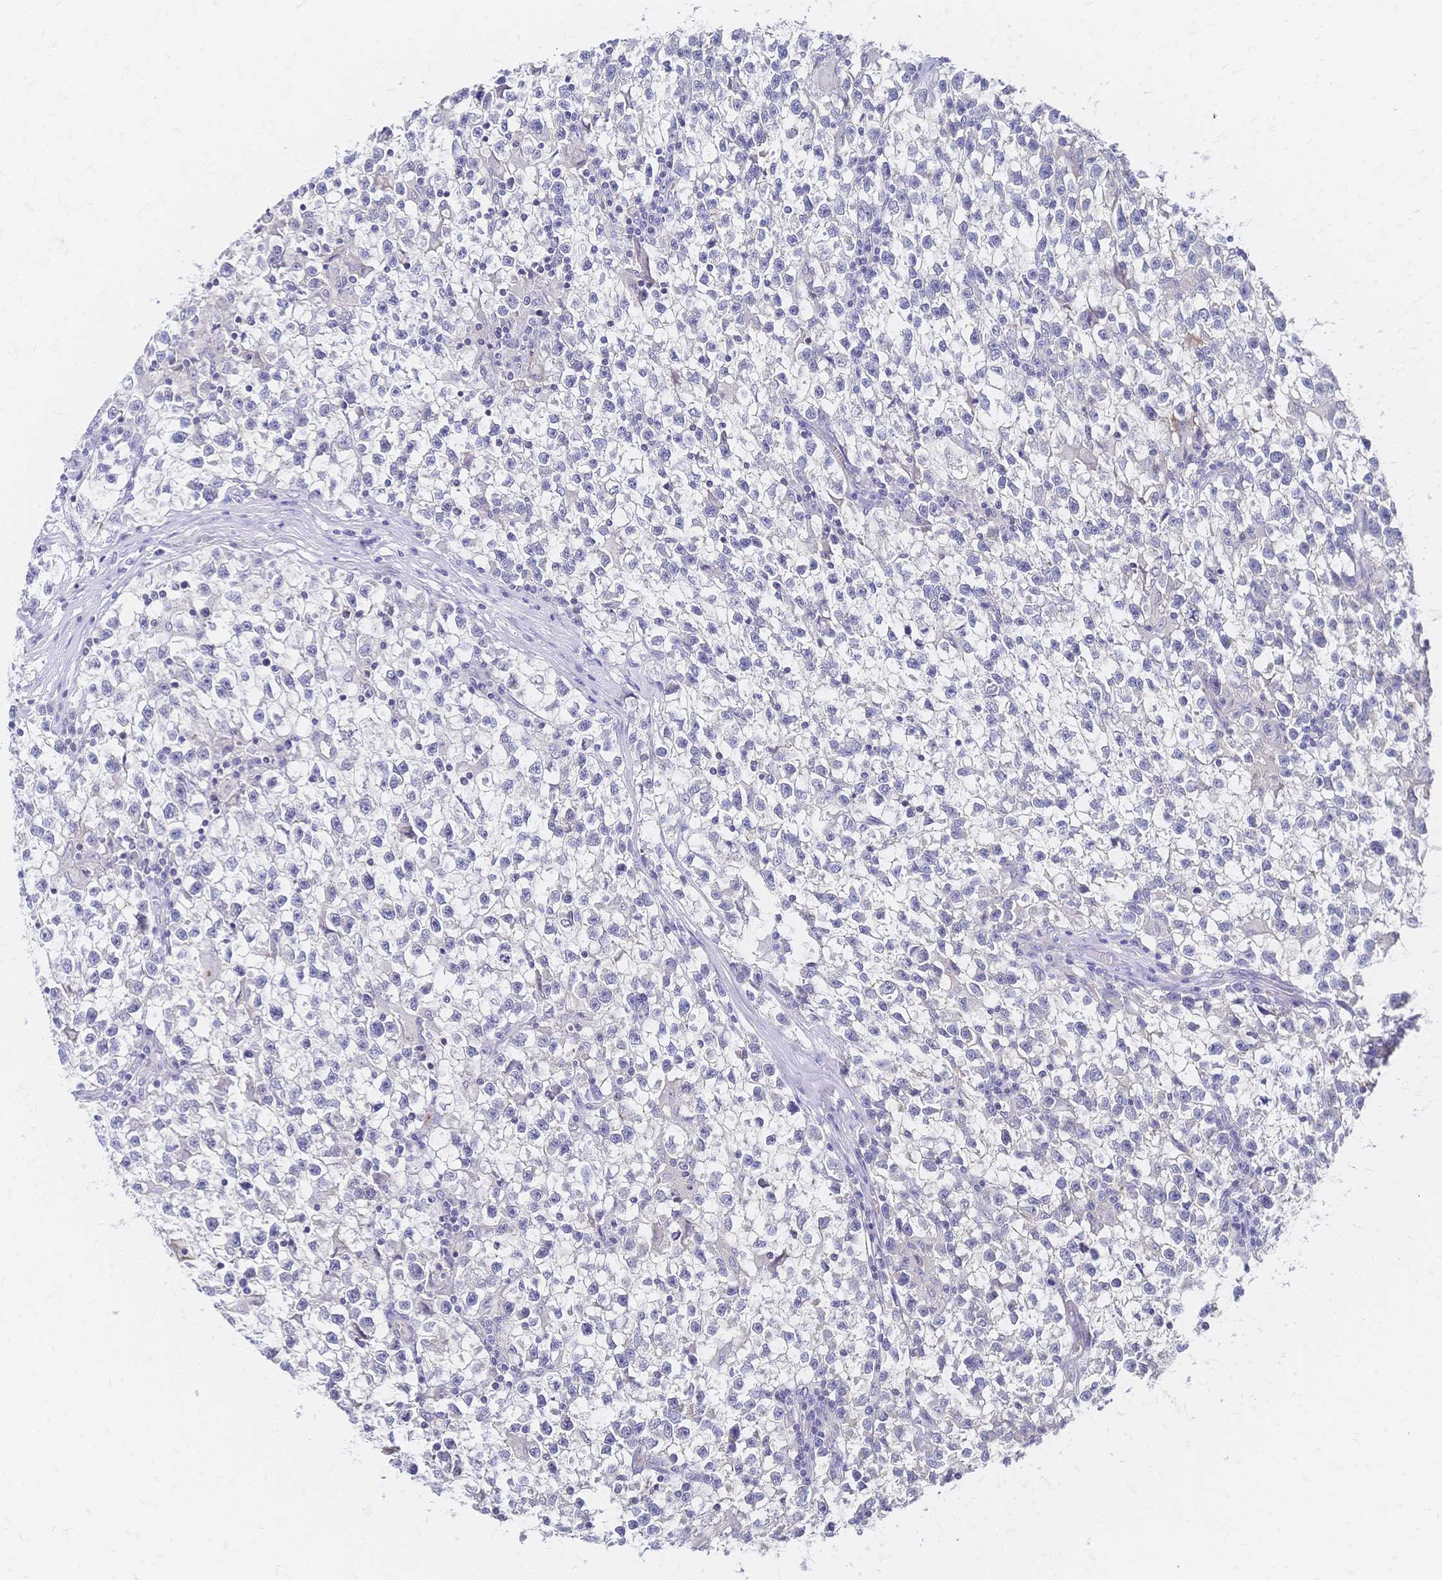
{"staining": {"intensity": "negative", "quantity": "none", "location": "none"}, "tissue": "testis cancer", "cell_type": "Tumor cells", "image_type": "cancer", "snomed": [{"axis": "morphology", "description": "Seminoma, NOS"}, {"axis": "topography", "description": "Testis"}], "caption": "A photomicrograph of seminoma (testis) stained for a protein reveals no brown staining in tumor cells.", "gene": "SLC5A1", "patient": {"sex": "male", "age": 31}}